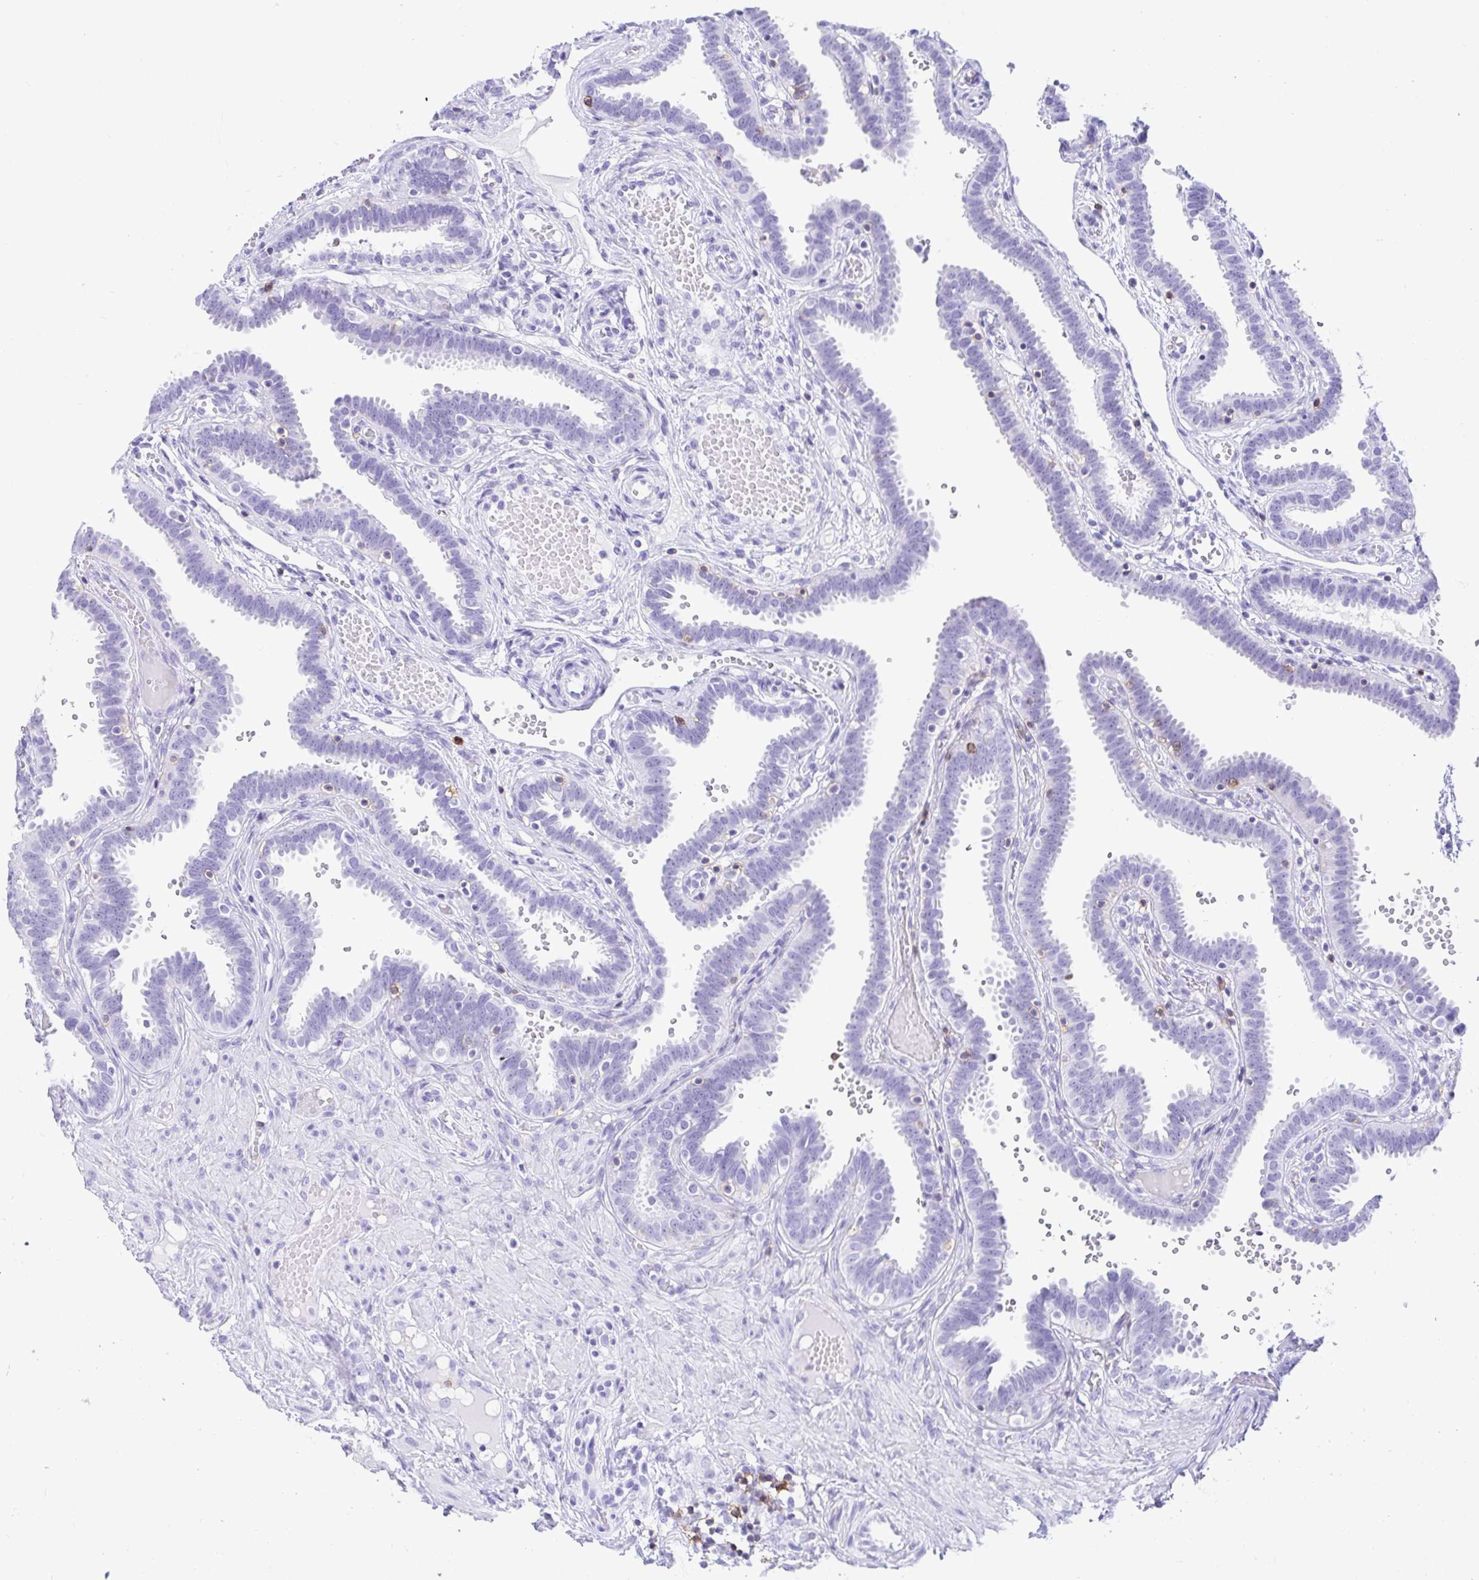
{"staining": {"intensity": "negative", "quantity": "none", "location": "none"}, "tissue": "fallopian tube", "cell_type": "Glandular cells", "image_type": "normal", "snomed": [{"axis": "morphology", "description": "Normal tissue, NOS"}, {"axis": "topography", "description": "Fallopian tube"}], "caption": "Glandular cells show no significant protein positivity in unremarkable fallopian tube.", "gene": "CD5", "patient": {"sex": "female", "age": 37}}